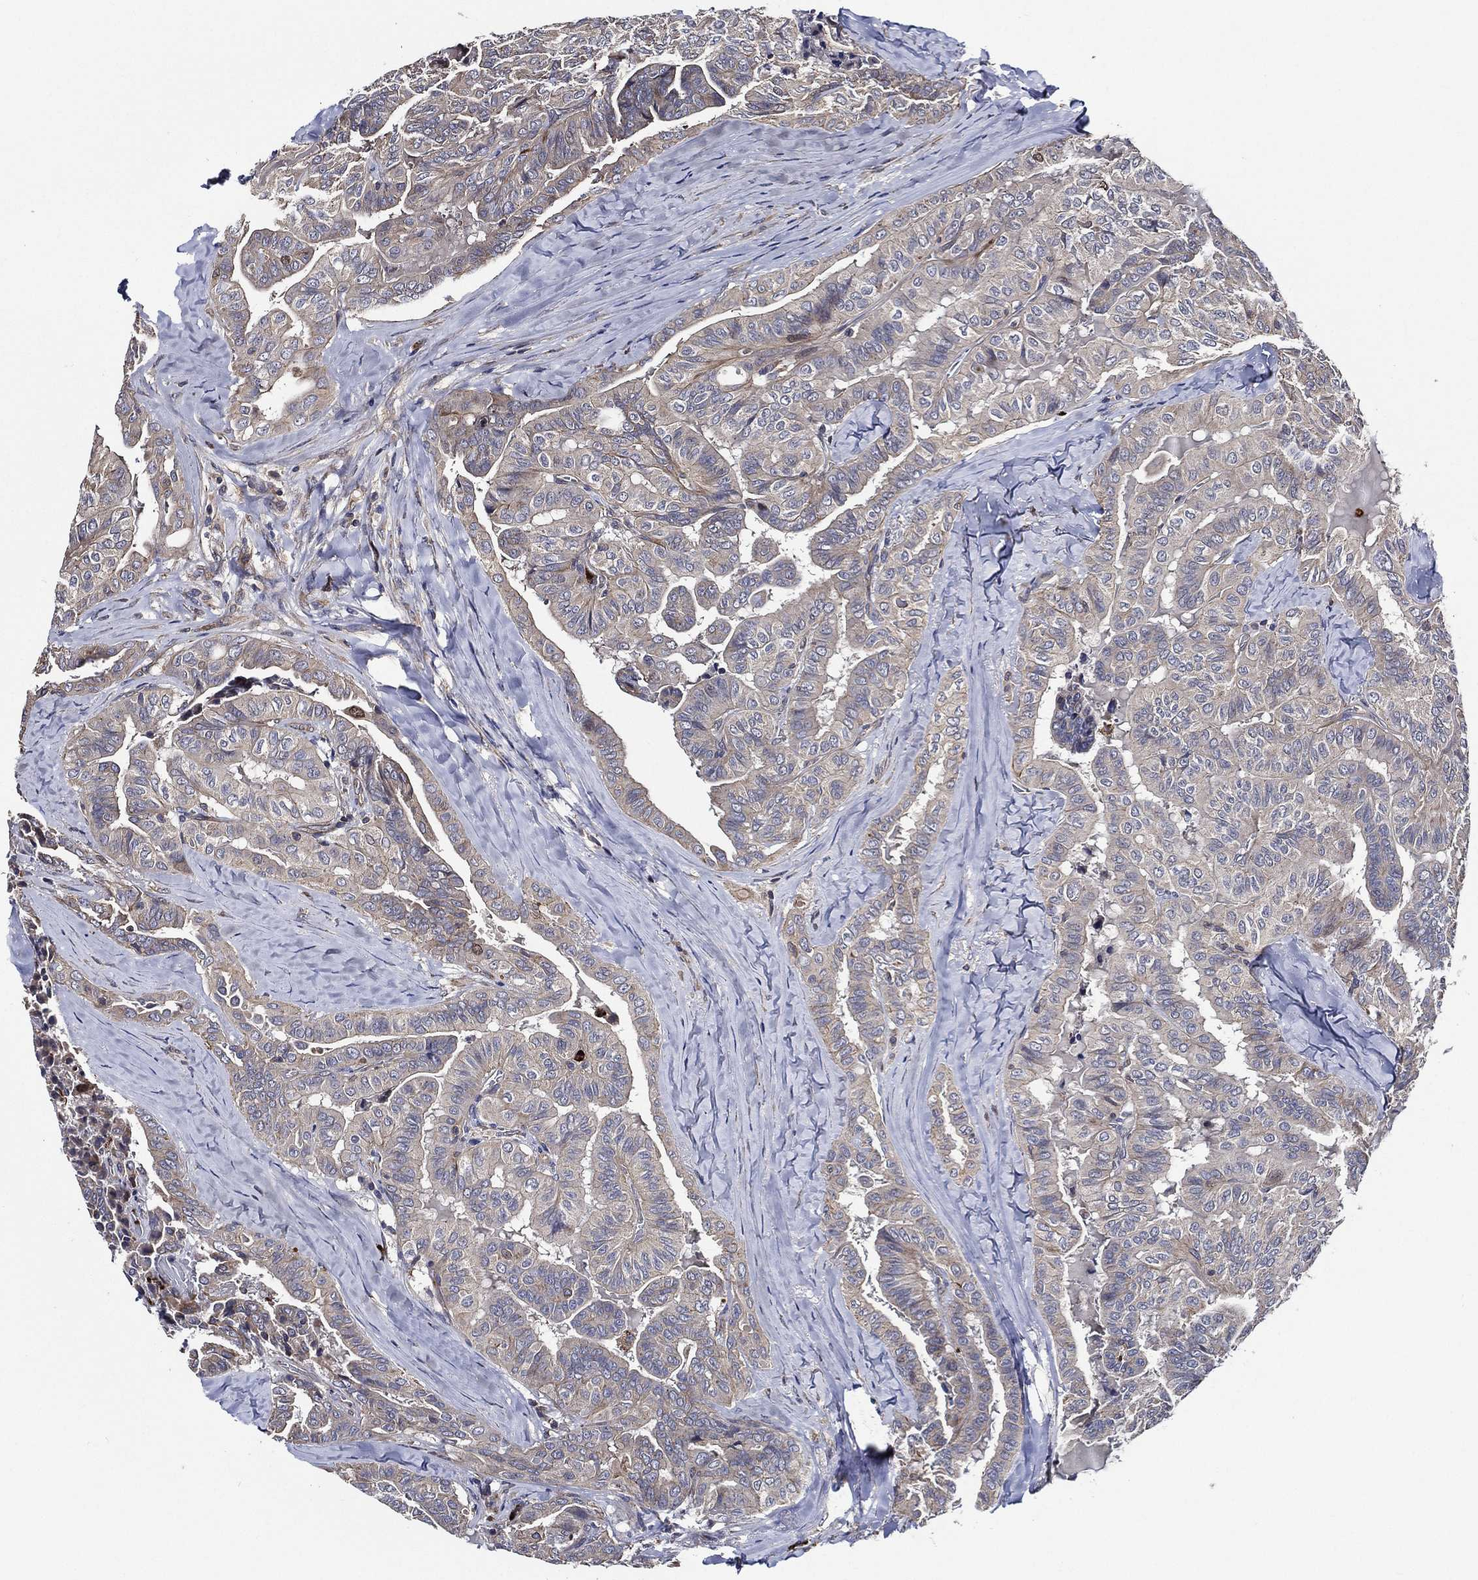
{"staining": {"intensity": "negative", "quantity": "none", "location": "none"}, "tissue": "thyroid cancer", "cell_type": "Tumor cells", "image_type": "cancer", "snomed": [{"axis": "morphology", "description": "Papillary adenocarcinoma, NOS"}, {"axis": "topography", "description": "Thyroid gland"}], "caption": "This is a micrograph of IHC staining of papillary adenocarcinoma (thyroid), which shows no expression in tumor cells.", "gene": "KIF20B", "patient": {"sex": "female", "age": 68}}